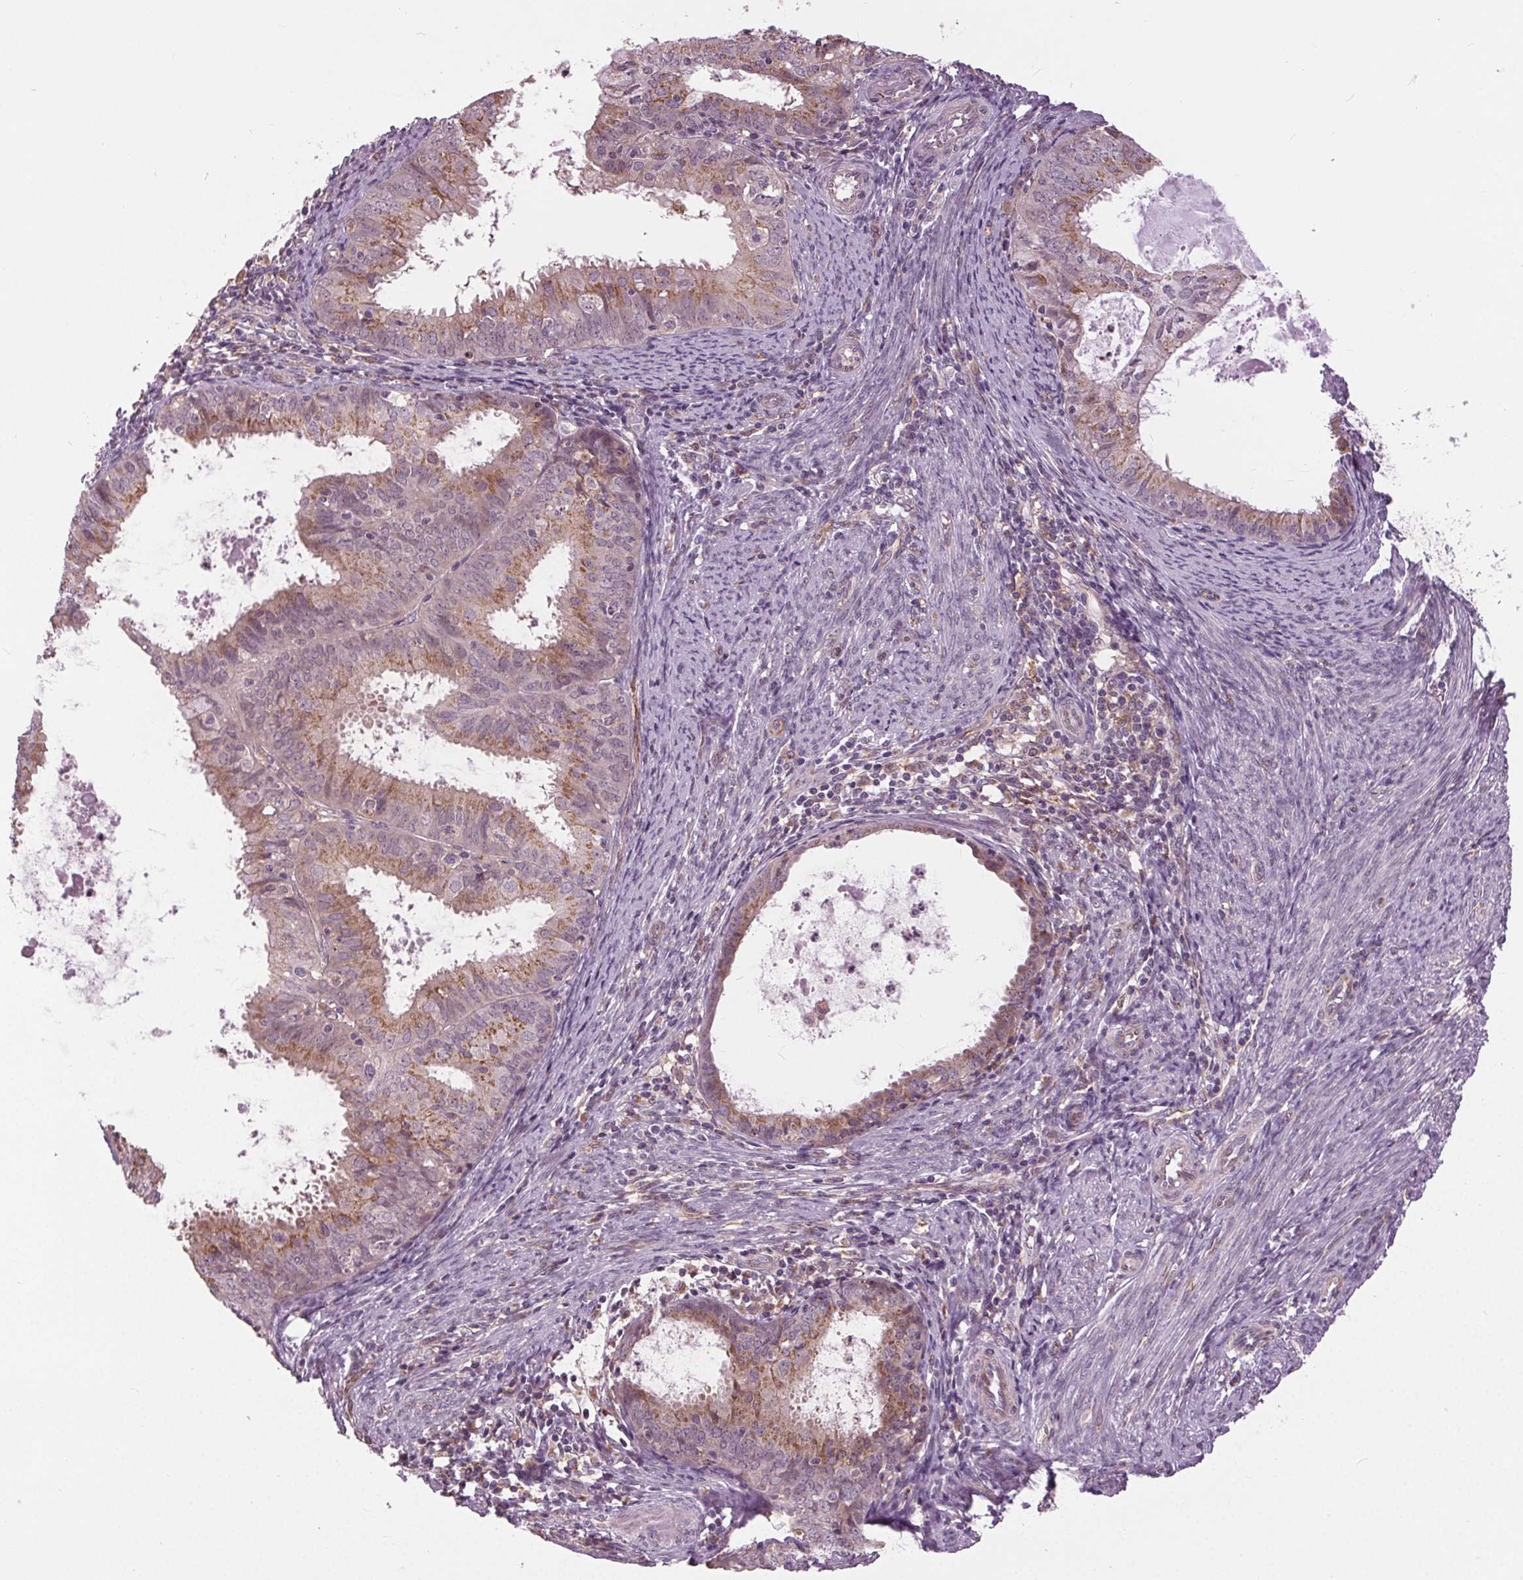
{"staining": {"intensity": "moderate", "quantity": "25%-75%", "location": "cytoplasmic/membranous"}, "tissue": "endometrial cancer", "cell_type": "Tumor cells", "image_type": "cancer", "snomed": [{"axis": "morphology", "description": "Adenocarcinoma, NOS"}, {"axis": "topography", "description": "Endometrium"}], "caption": "A brown stain labels moderate cytoplasmic/membranous positivity of a protein in human endometrial cancer (adenocarcinoma) tumor cells.", "gene": "BSDC1", "patient": {"sex": "female", "age": 57}}